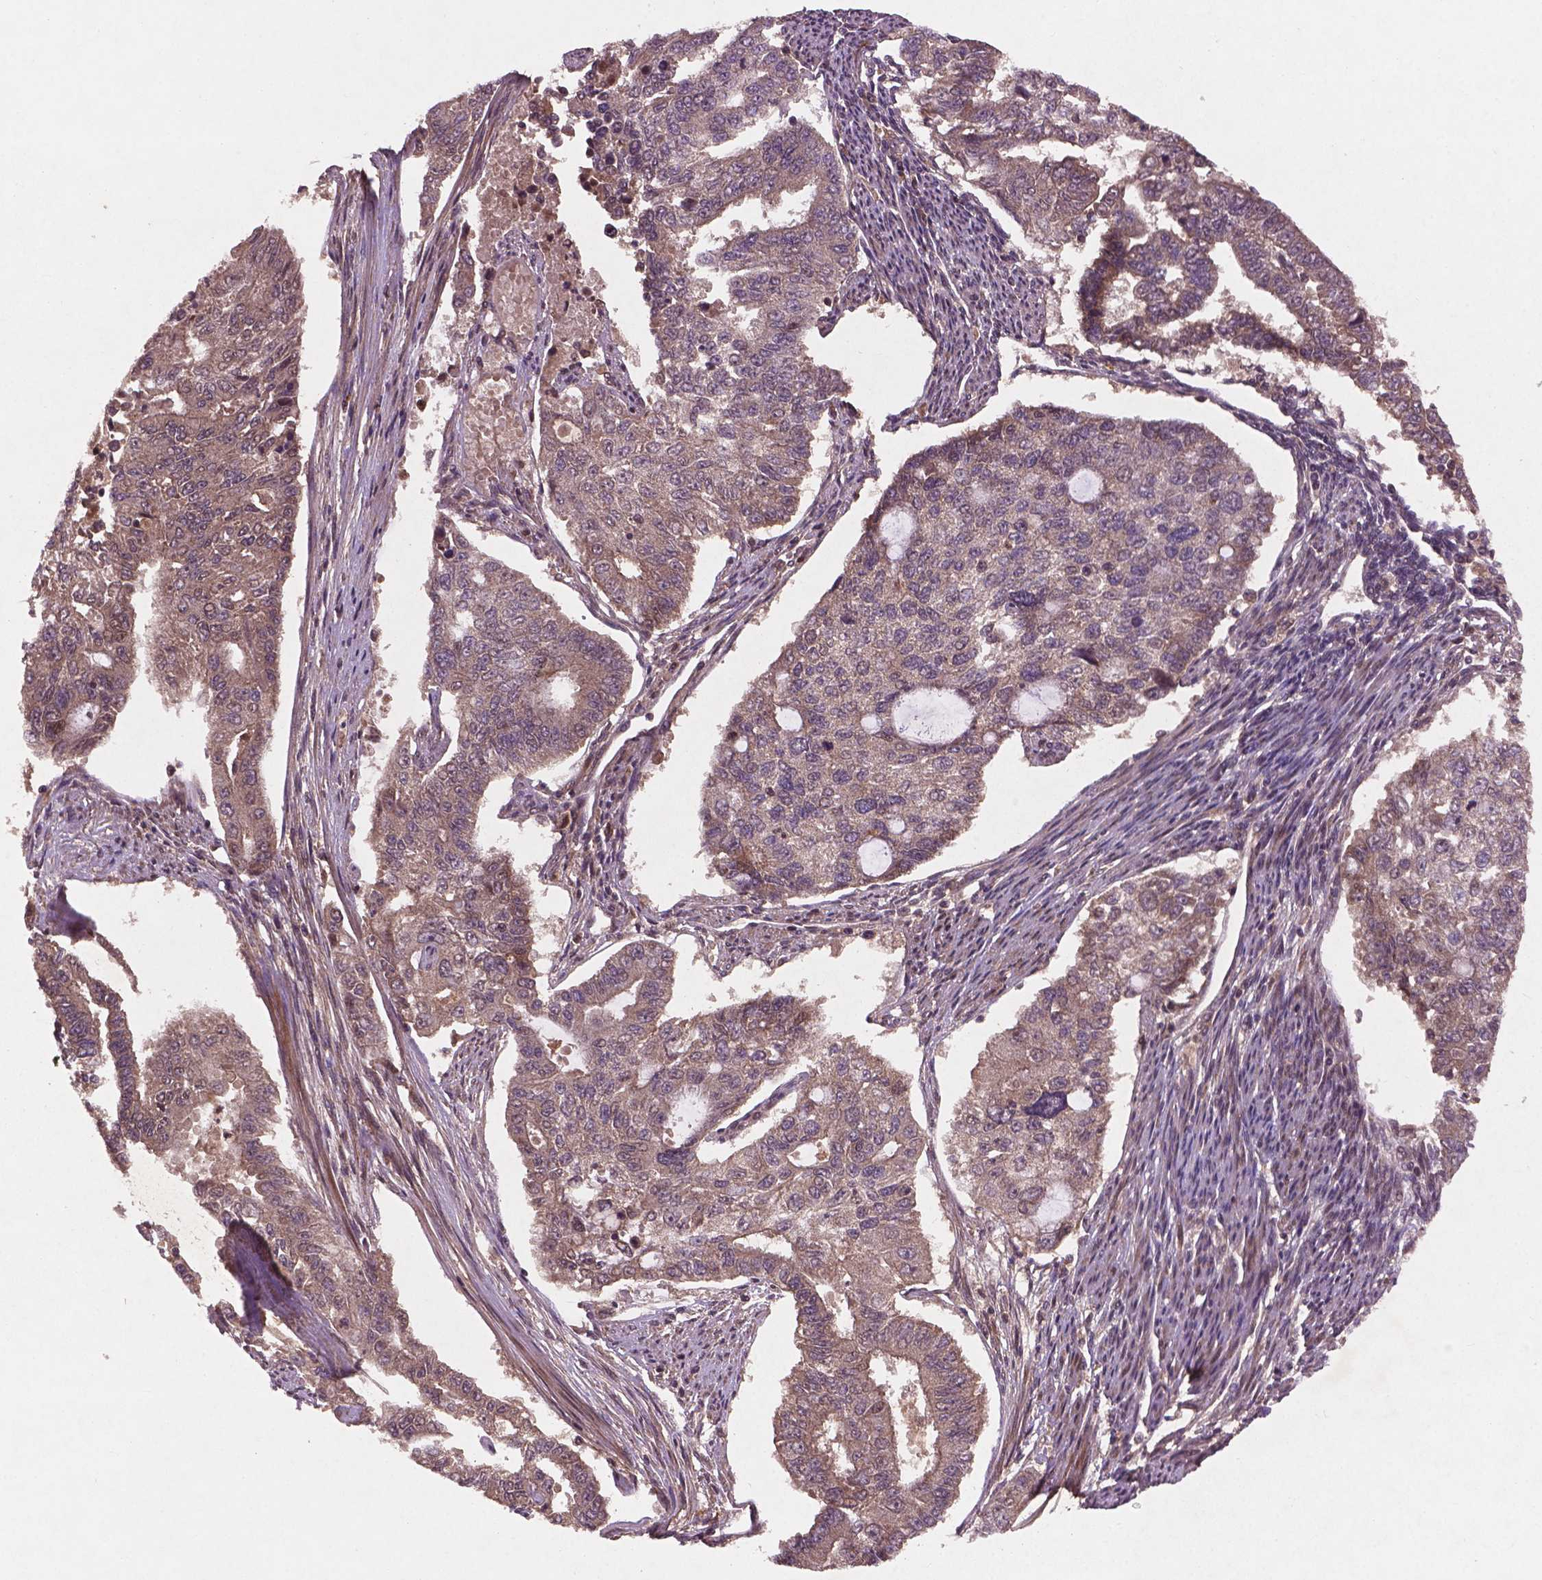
{"staining": {"intensity": "weak", "quantity": "25%-75%", "location": "cytoplasmic/membranous"}, "tissue": "endometrial cancer", "cell_type": "Tumor cells", "image_type": "cancer", "snomed": [{"axis": "morphology", "description": "Adenocarcinoma, NOS"}, {"axis": "topography", "description": "Uterus"}], "caption": "Immunohistochemistry image of human endometrial adenocarcinoma stained for a protein (brown), which reveals low levels of weak cytoplasmic/membranous expression in approximately 25%-75% of tumor cells.", "gene": "NIPAL2", "patient": {"sex": "female", "age": 59}}